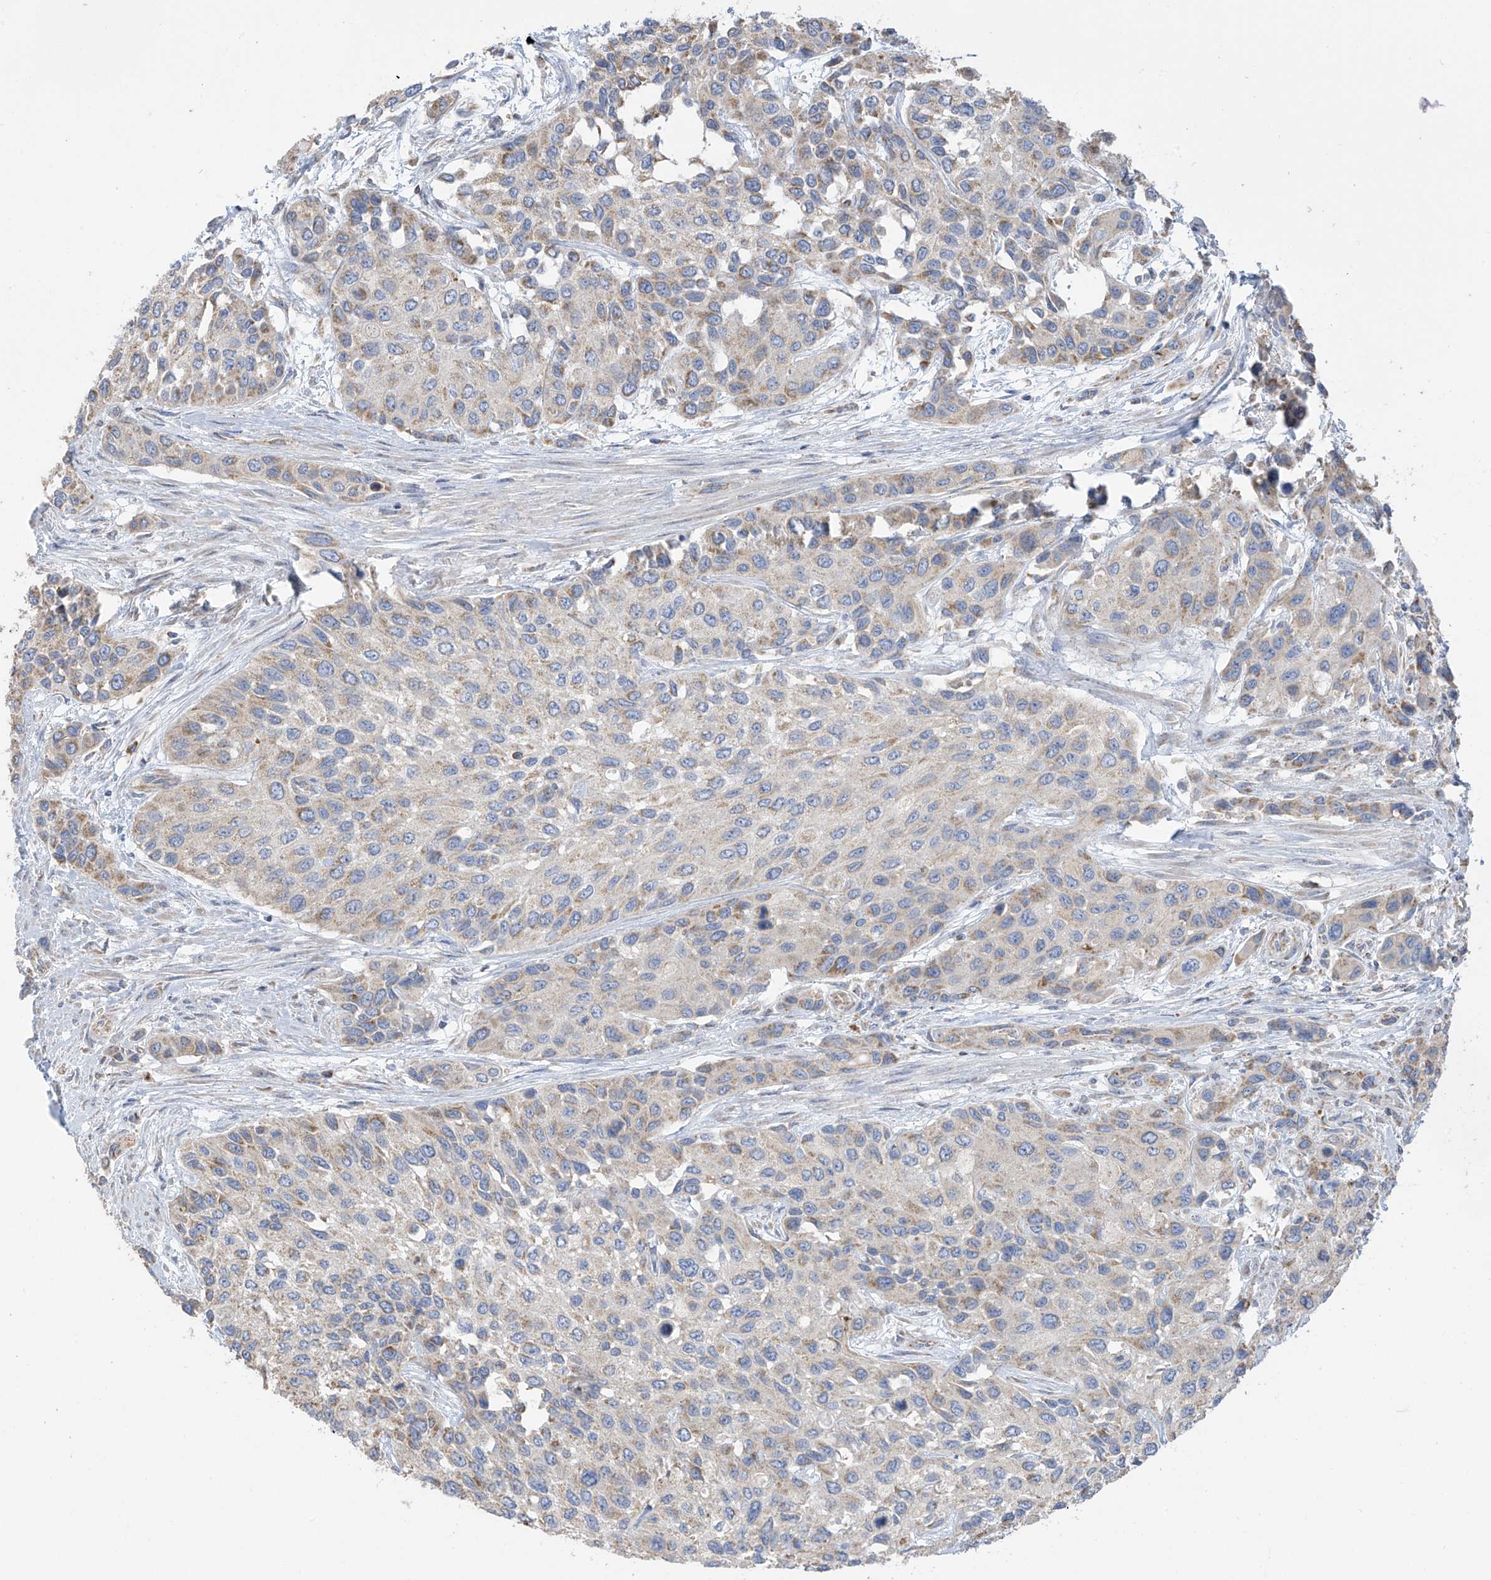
{"staining": {"intensity": "moderate", "quantity": "<25%", "location": "cytoplasmic/membranous"}, "tissue": "urothelial cancer", "cell_type": "Tumor cells", "image_type": "cancer", "snomed": [{"axis": "morphology", "description": "Normal tissue, NOS"}, {"axis": "morphology", "description": "Urothelial carcinoma, High grade"}, {"axis": "topography", "description": "Vascular tissue"}, {"axis": "topography", "description": "Urinary bladder"}], "caption": "Immunohistochemistry (IHC) photomicrograph of urothelial cancer stained for a protein (brown), which shows low levels of moderate cytoplasmic/membranous staining in approximately <25% of tumor cells.", "gene": "PNPT1", "patient": {"sex": "female", "age": 56}}